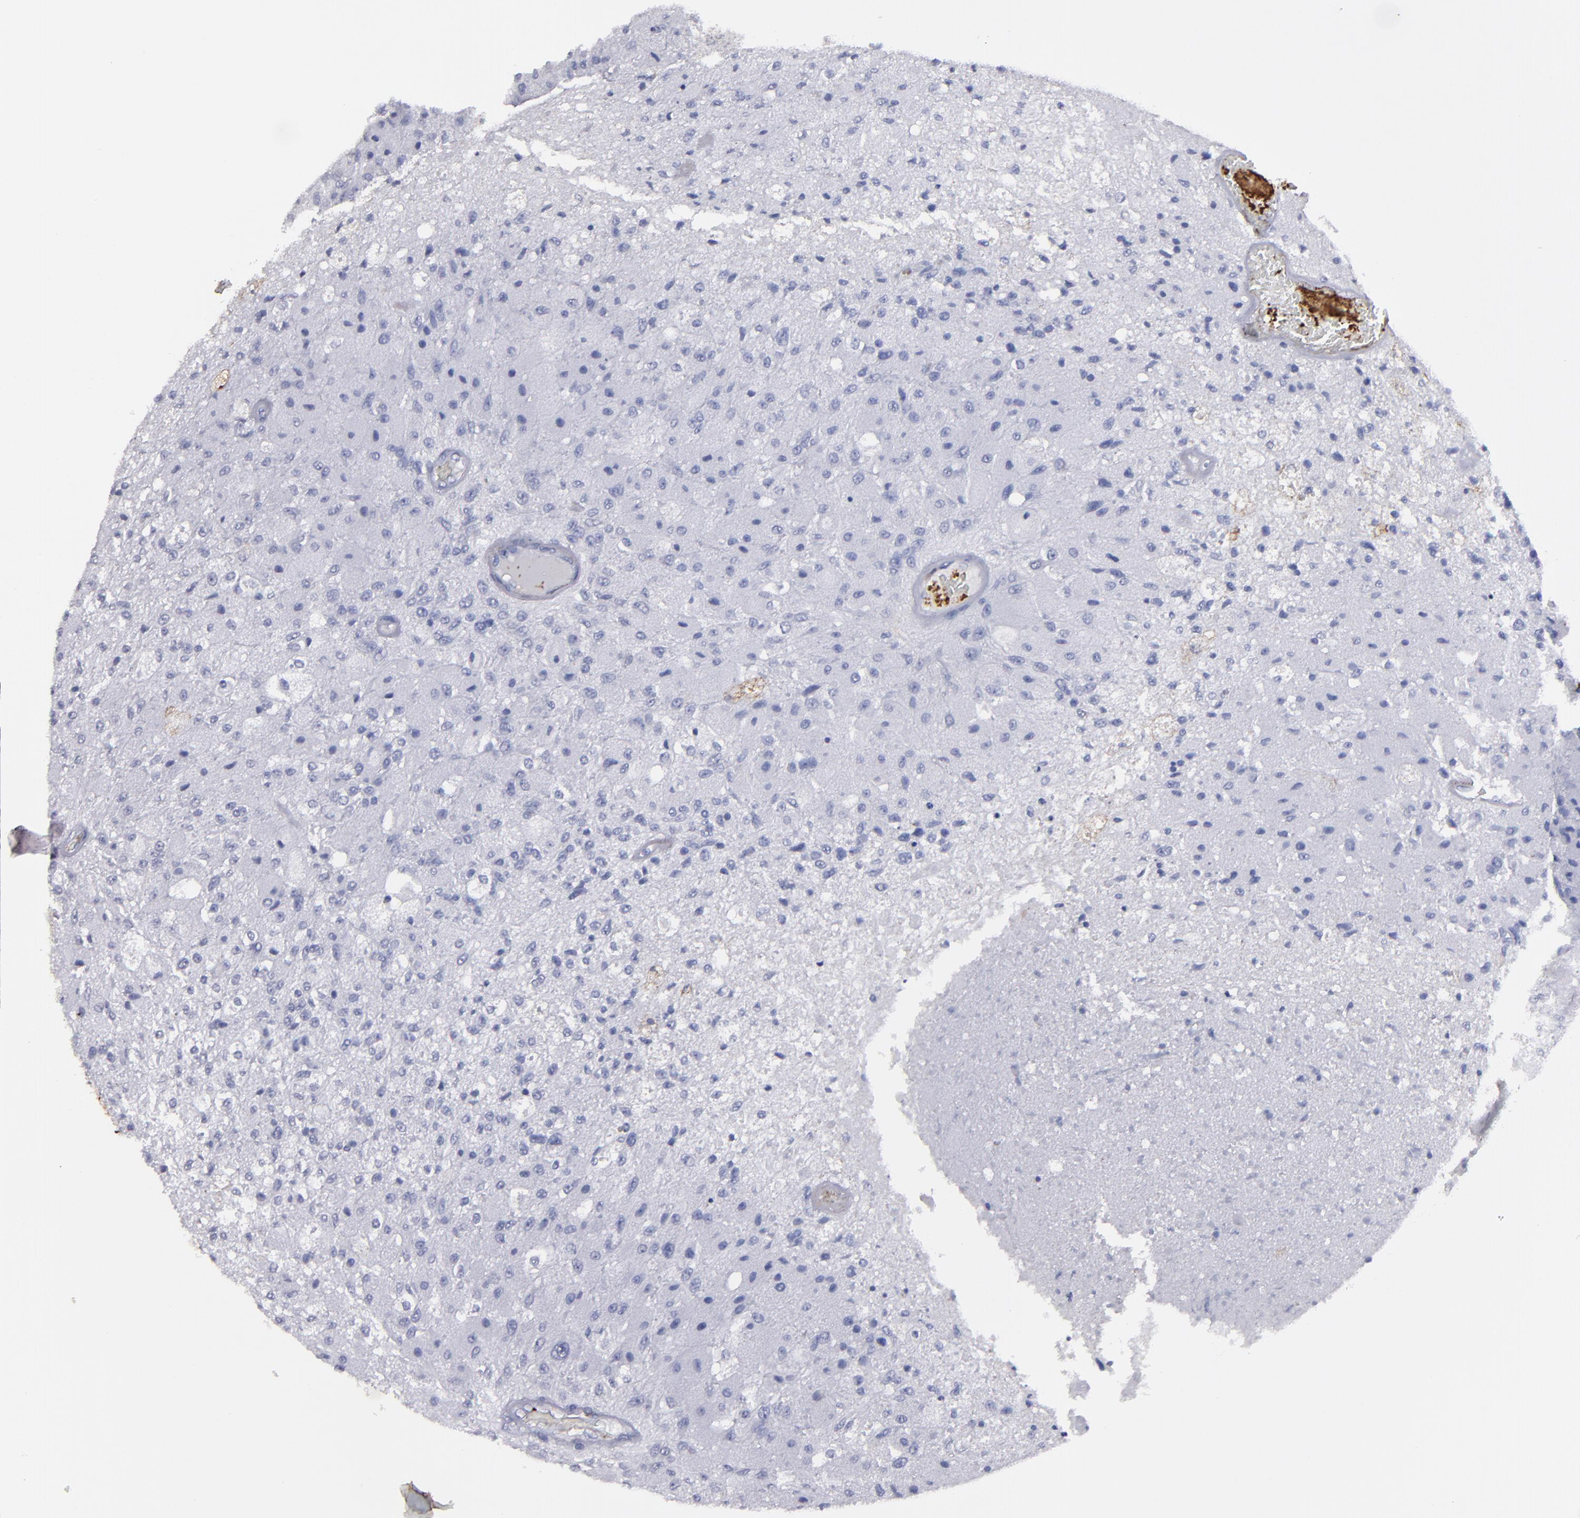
{"staining": {"intensity": "negative", "quantity": "none", "location": "none"}, "tissue": "glioma", "cell_type": "Tumor cells", "image_type": "cancer", "snomed": [{"axis": "morphology", "description": "Normal tissue, NOS"}, {"axis": "morphology", "description": "Glioma, malignant, High grade"}, {"axis": "topography", "description": "Cerebral cortex"}], "caption": "Immunohistochemistry of human glioma reveals no staining in tumor cells.", "gene": "CD36", "patient": {"sex": "male", "age": 77}}